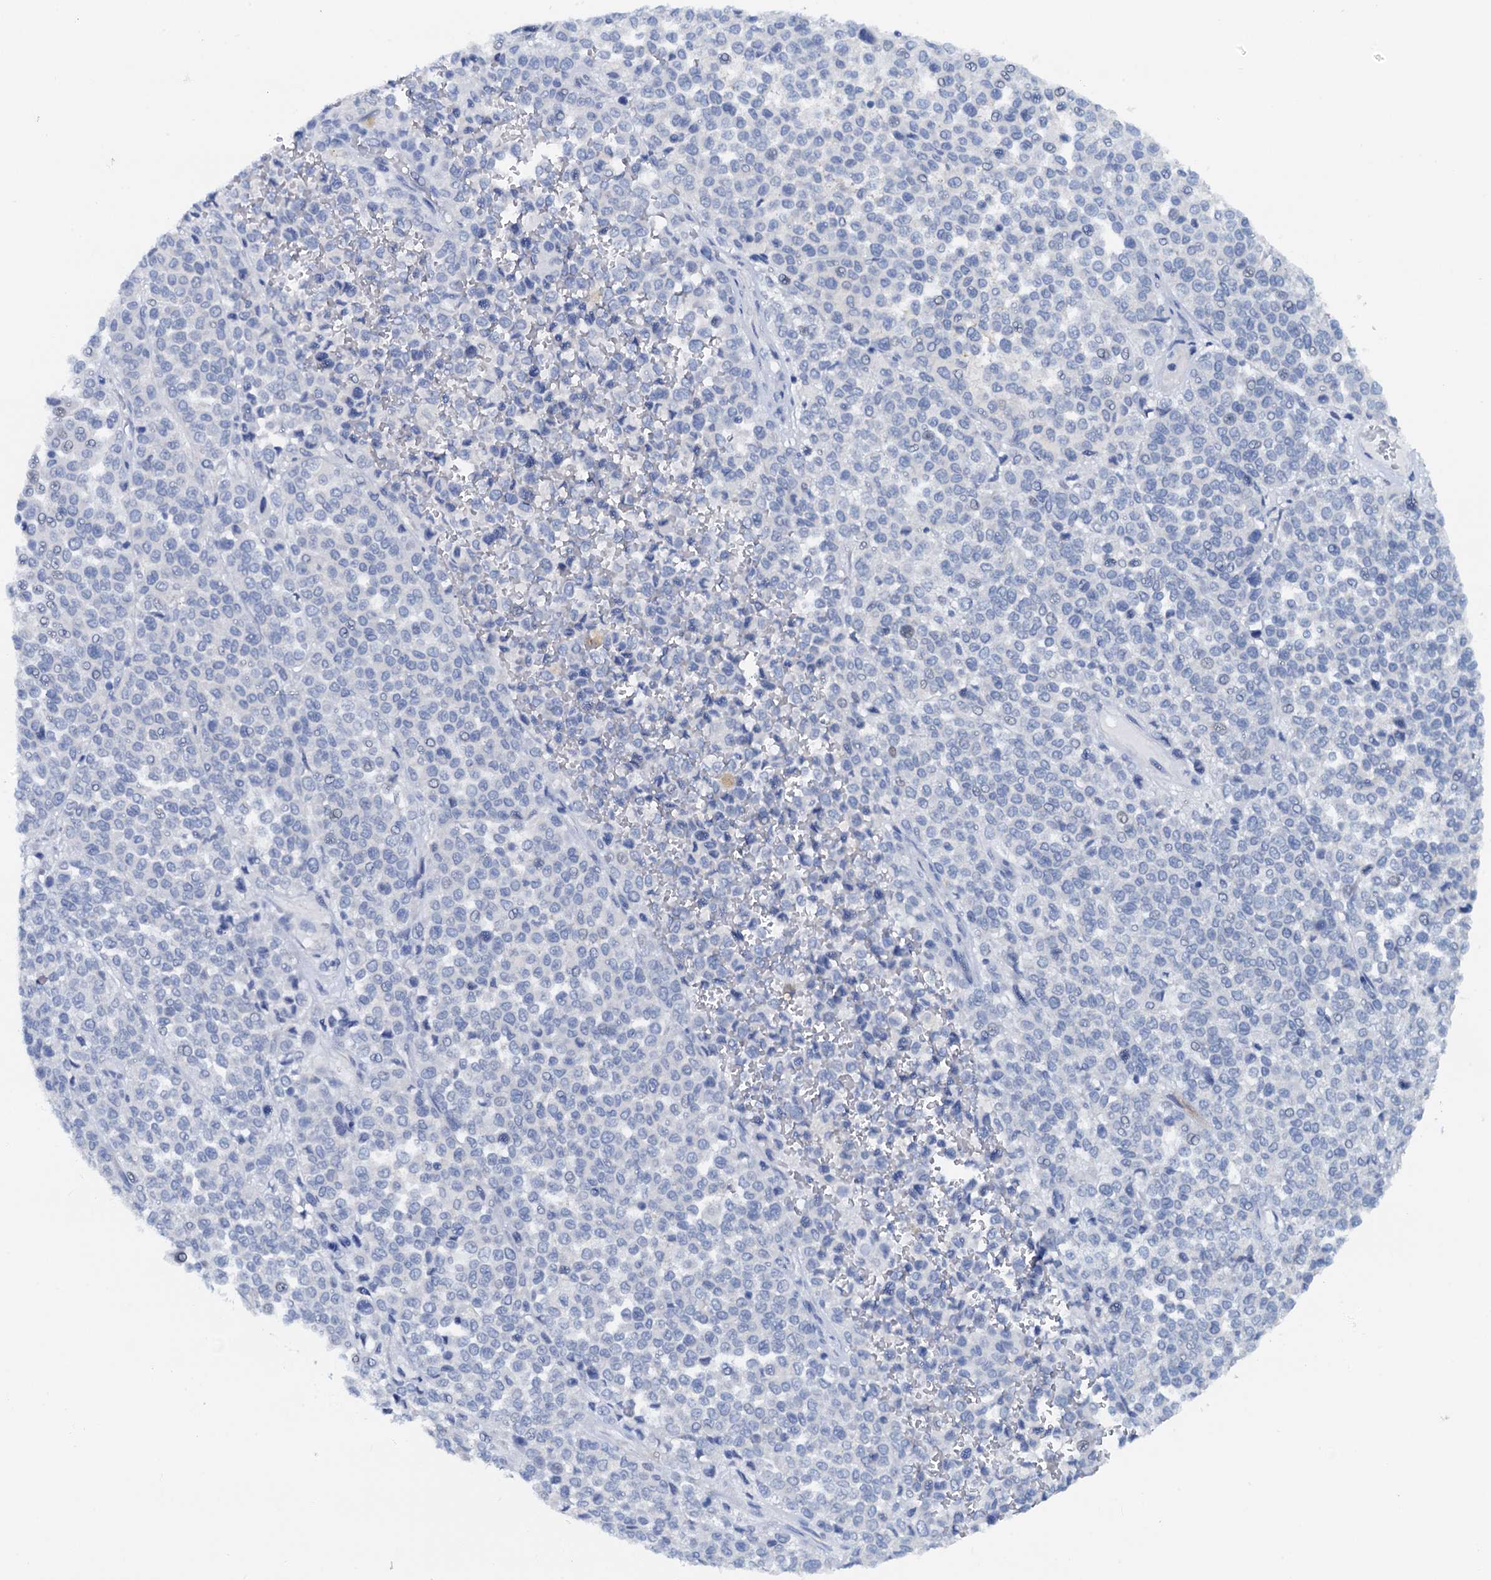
{"staining": {"intensity": "negative", "quantity": "none", "location": "none"}, "tissue": "melanoma", "cell_type": "Tumor cells", "image_type": "cancer", "snomed": [{"axis": "morphology", "description": "Malignant melanoma, Metastatic site"}, {"axis": "topography", "description": "Pancreas"}], "caption": "Histopathology image shows no significant protein staining in tumor cells of malignant melanoma (metastatic site). (Stains: DAB (3,3'-diaminobenzidine) IHC with hematoxylin counter stain, Microscopy: brightfield microscopy at high magnification).", "gene": "PTGES3", "patient": {"sex": "female", "age": 30}}